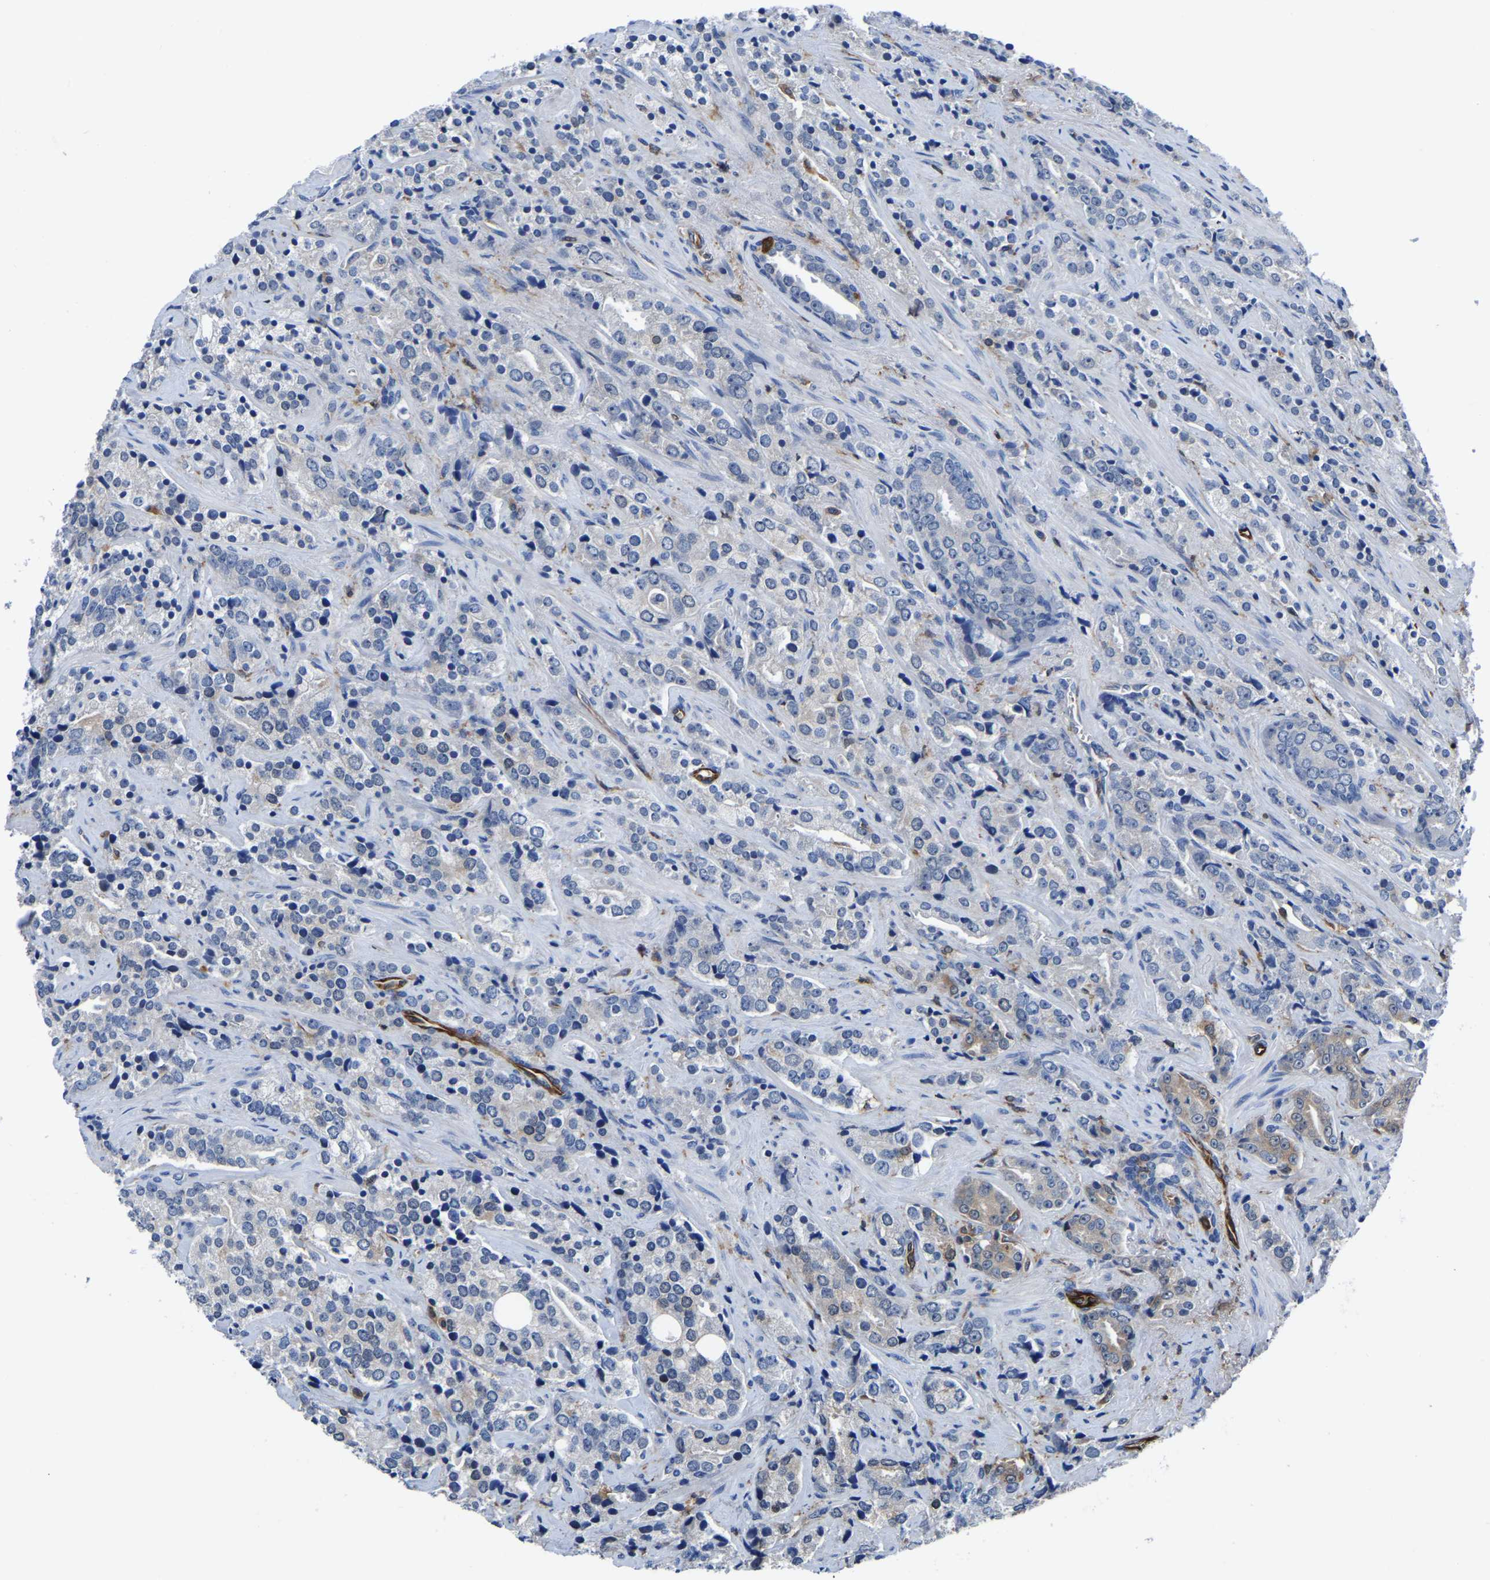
{"staining": {"intensity": "negative", "quantity": "none", "location": "none"}, "tissue": "prostate cancer", "cell_type": "Tumor cells", "image_type": "cancer", "snomed": [{"axis": "morphology", "description": "Adenocarcinoma, High grade"}, {"axis": "topography", "description": "Prostate"}], "caption": "Protein analysis of prostate cancer (adenocarcinoma (high-grade)) demonstrates no significant staining in tumor cells.", "gene": "ATG2B", "patient": {"sex": "male", "age": 71}}